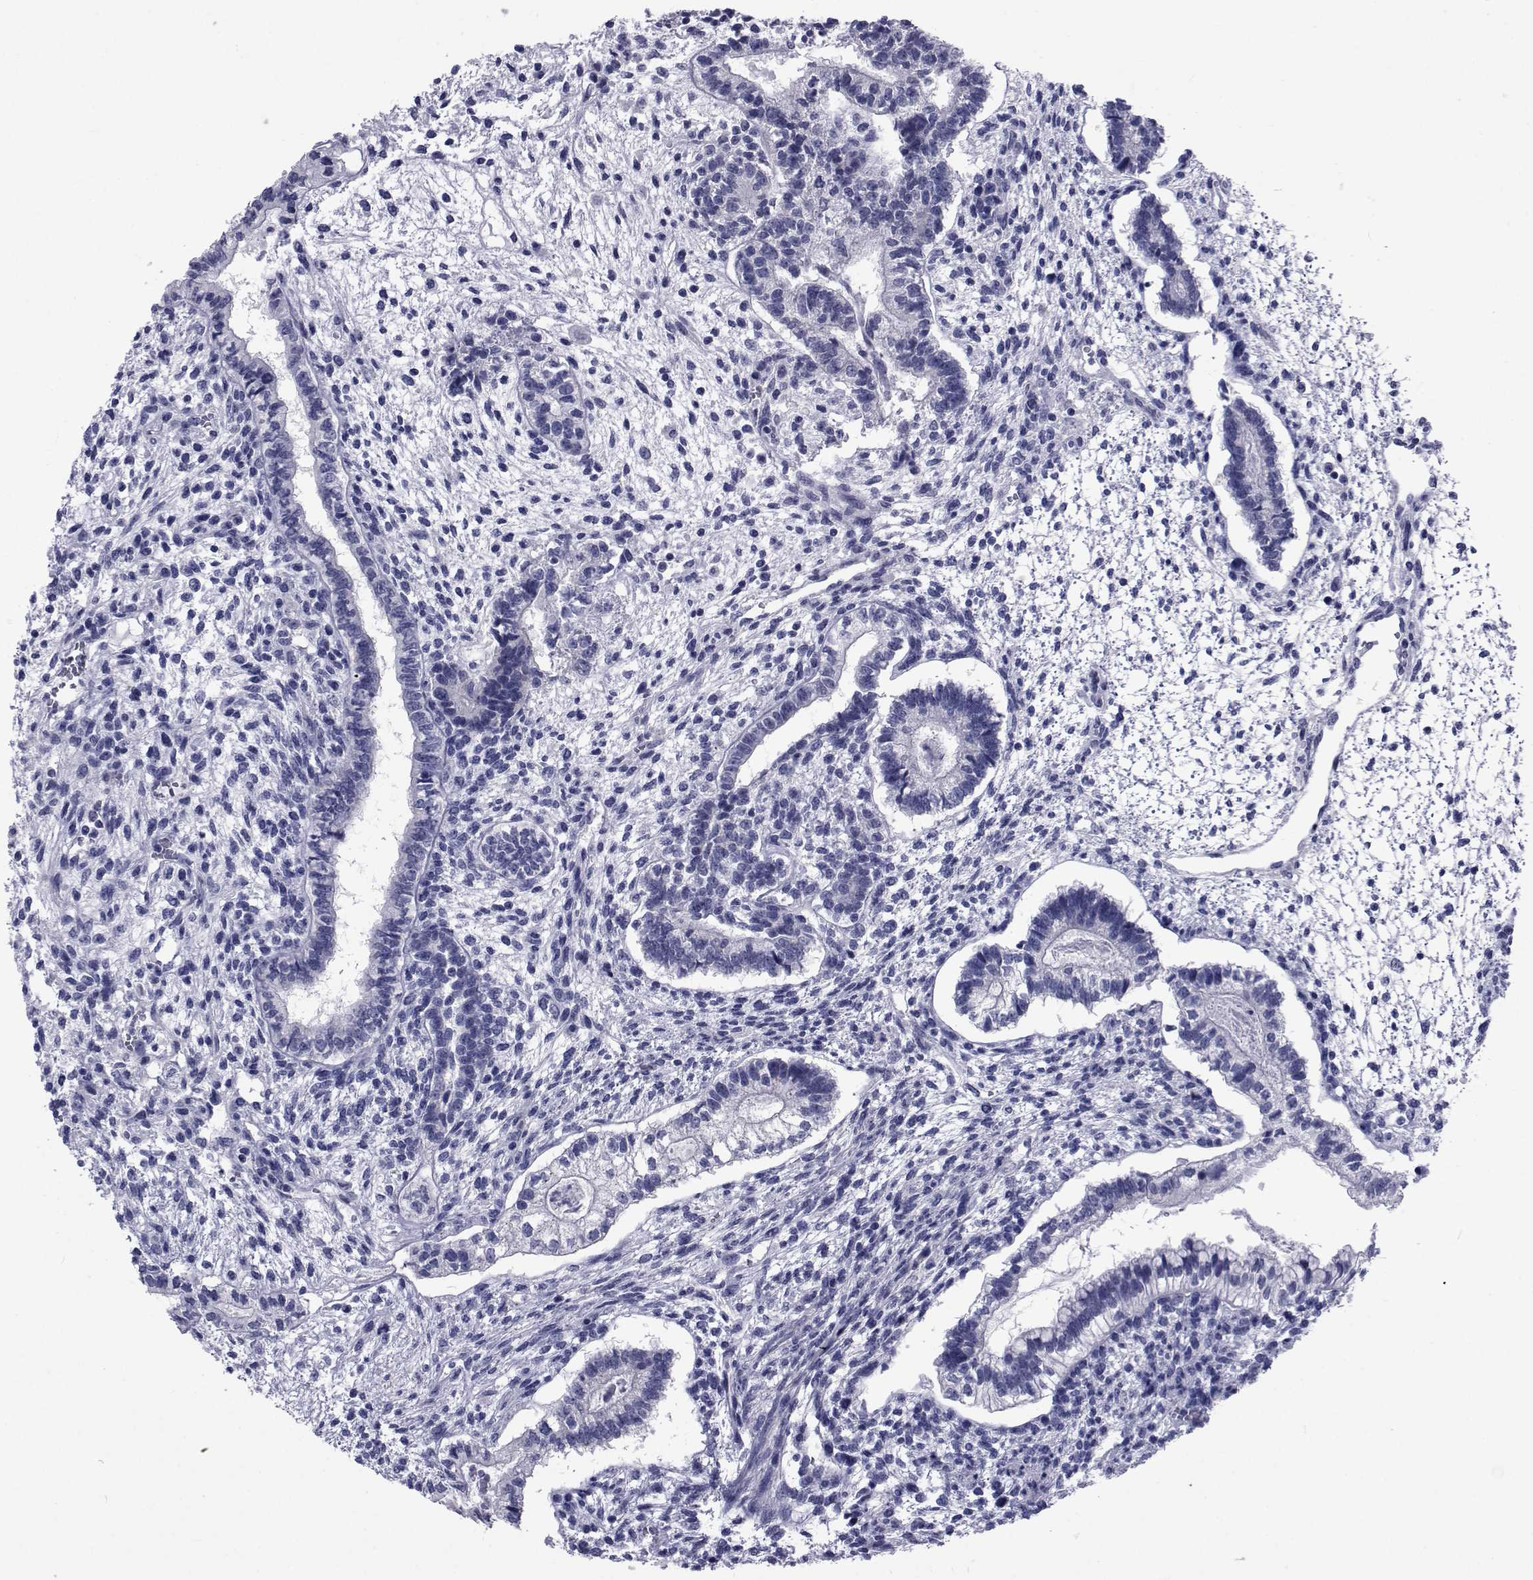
{"staining": {"intensity": "negative", "quantity": "none", "location": "none"}, "tissue": "testis cancer", "cell_type": "Tumor cells", "image_type": "cancer", "snomed": [{"axis": "morphology", "description": "Carcinoma, Embryonal, NOS"}, {"axis": "topography", "description": "Testis"}], "caption": "Tumor cells are negative for protein expression in human embryonal carcinoma (testis). (Stains: DAB immunohistochemistry (IHC) with hematoxylin counter stain, Microscopy: brightfield microscopy at high magnification).", "gene": "GKAP1", "patient": {"sex": "male", "age": 37}}